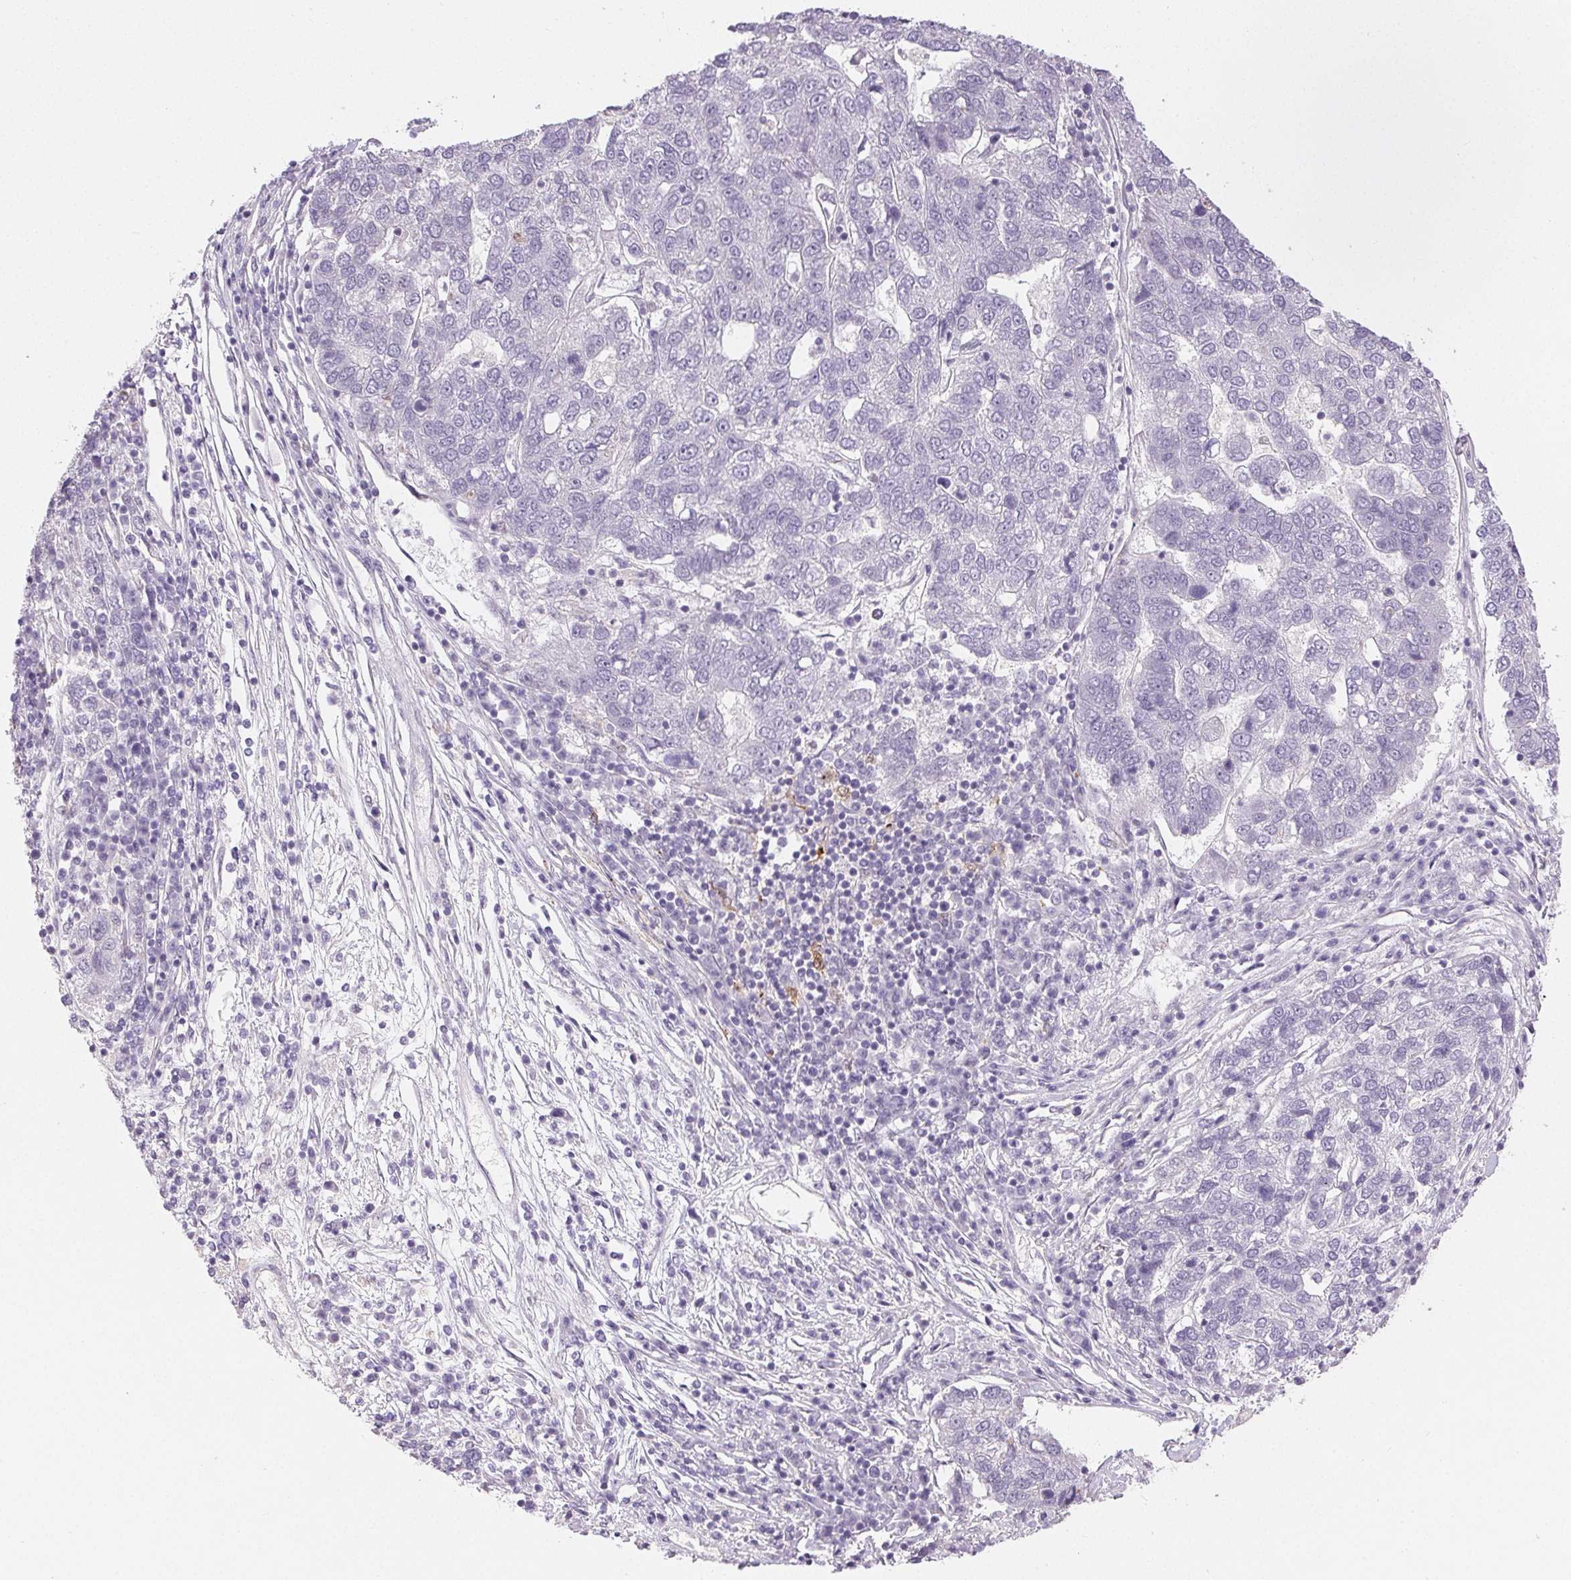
{"staining": {"intensity": "negative", "quantity": "none", "location": "none"}, "tissue": "pancreatic cancer", "cell_type": "Tumor cells", "image_type": "cancer", "snomed": [{"axis": "morphology", "description": "Adenocarcinoma, NOS"}, {"axis": "topography", "description": "Pancreas"}], "caption": "Tumor cells show no significant protein positivity in adenocarcinoma (pancreatic).", "gene": "RPGRIP1", "patient": {"sex": "female", "age": 61}}